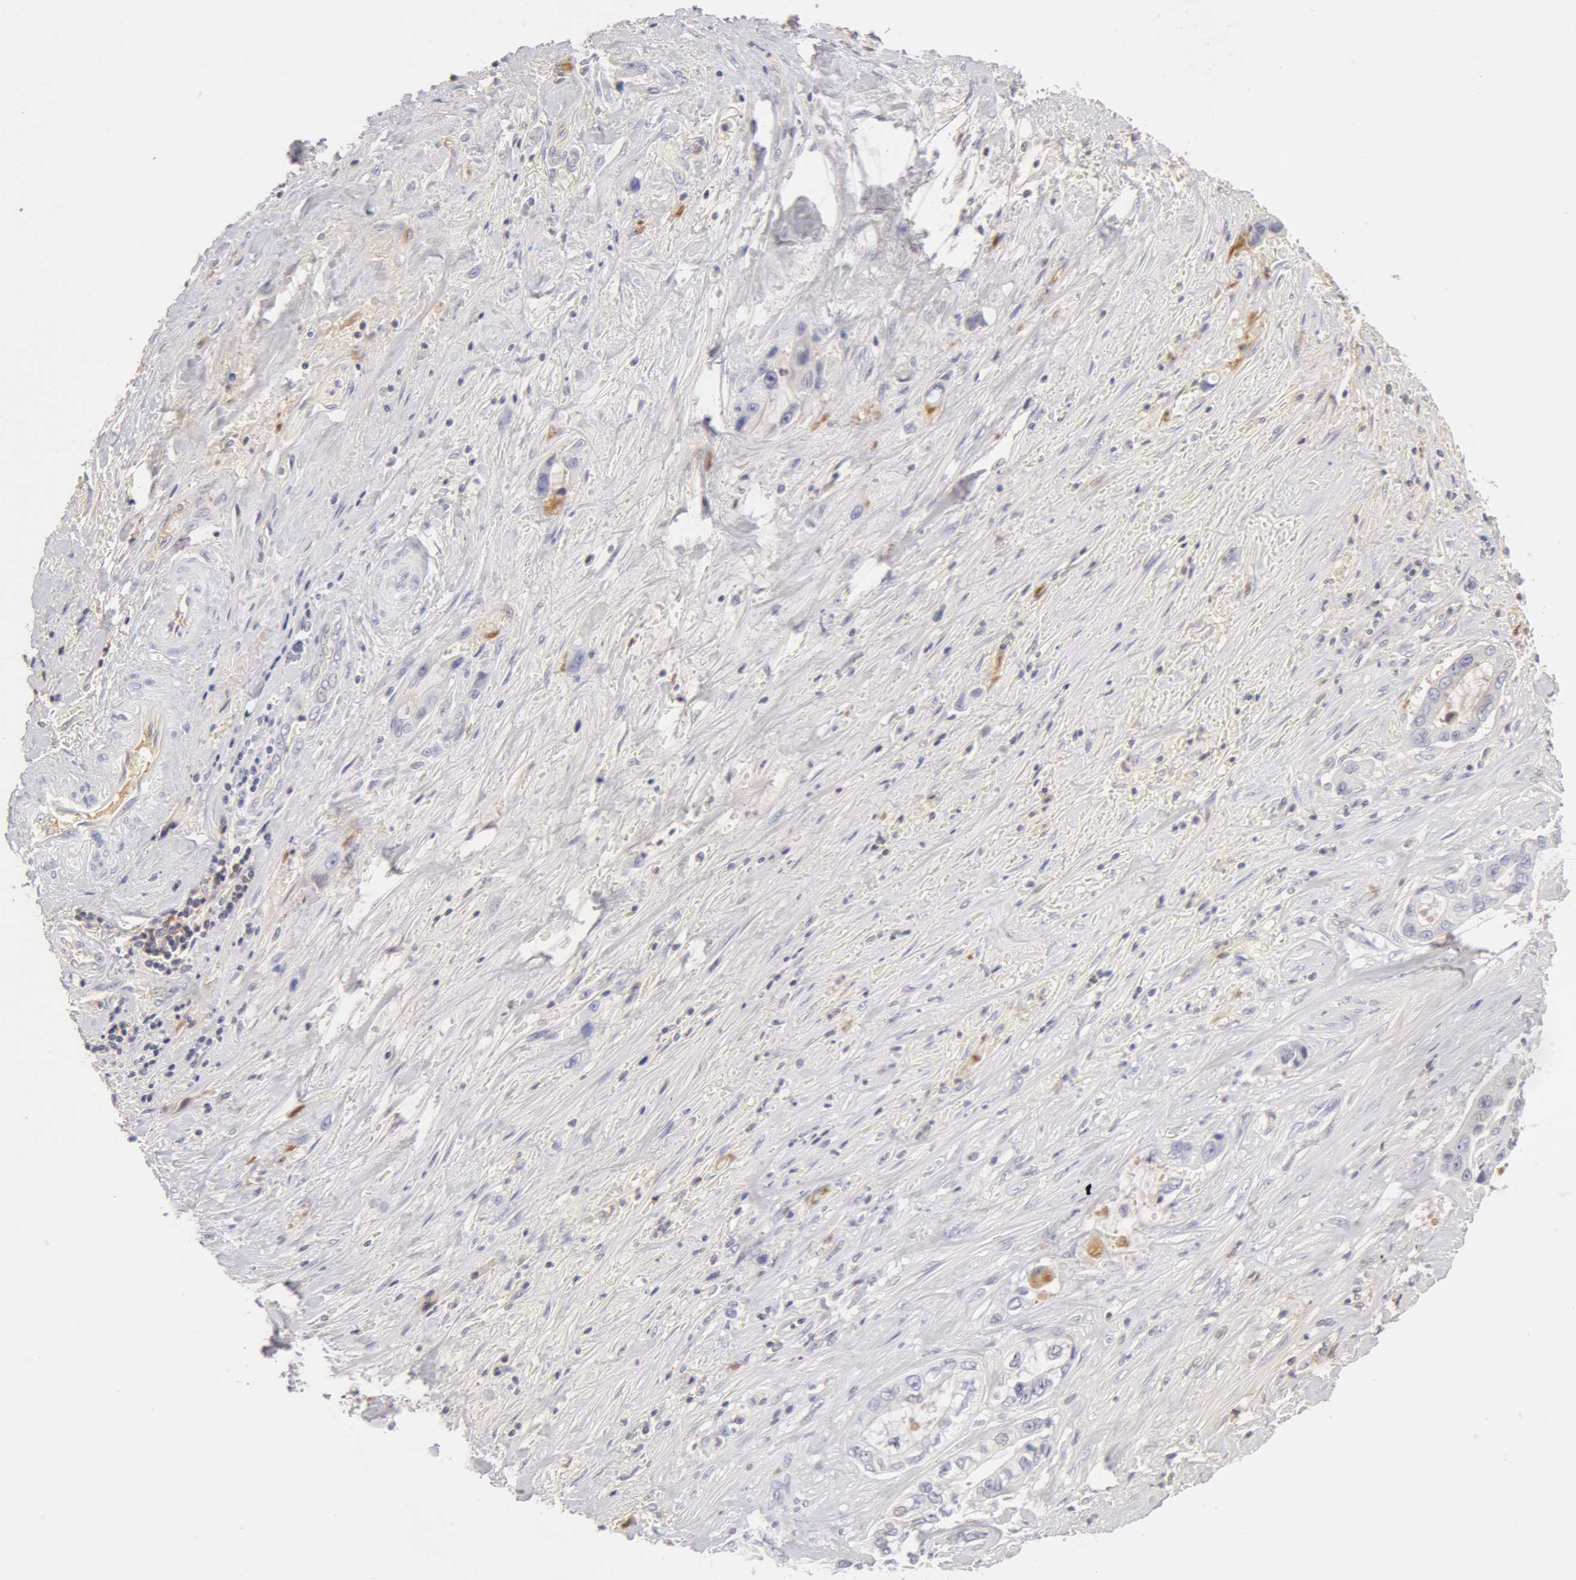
{"staining": {"intensity": "negative", "quantity": "none", "location": "none"}, "tissue": "pancreatic cancer", "cell_type": "Tumor cells", "image_type": "cancer", "snomed": [{"axis": "morphology", "description": "Adenocarcinoma, NOS"}, {"axis": "topography", "description": "Pancreas"}, {"axis": "topography", "description": "Stomach, upper"}], "caption": "Photomicrograph shows no protein positivity in tumor cells of pancreatic cancer tissue.", "gene": "AHSG", "patient": {"sex": "male", "age": 77}}